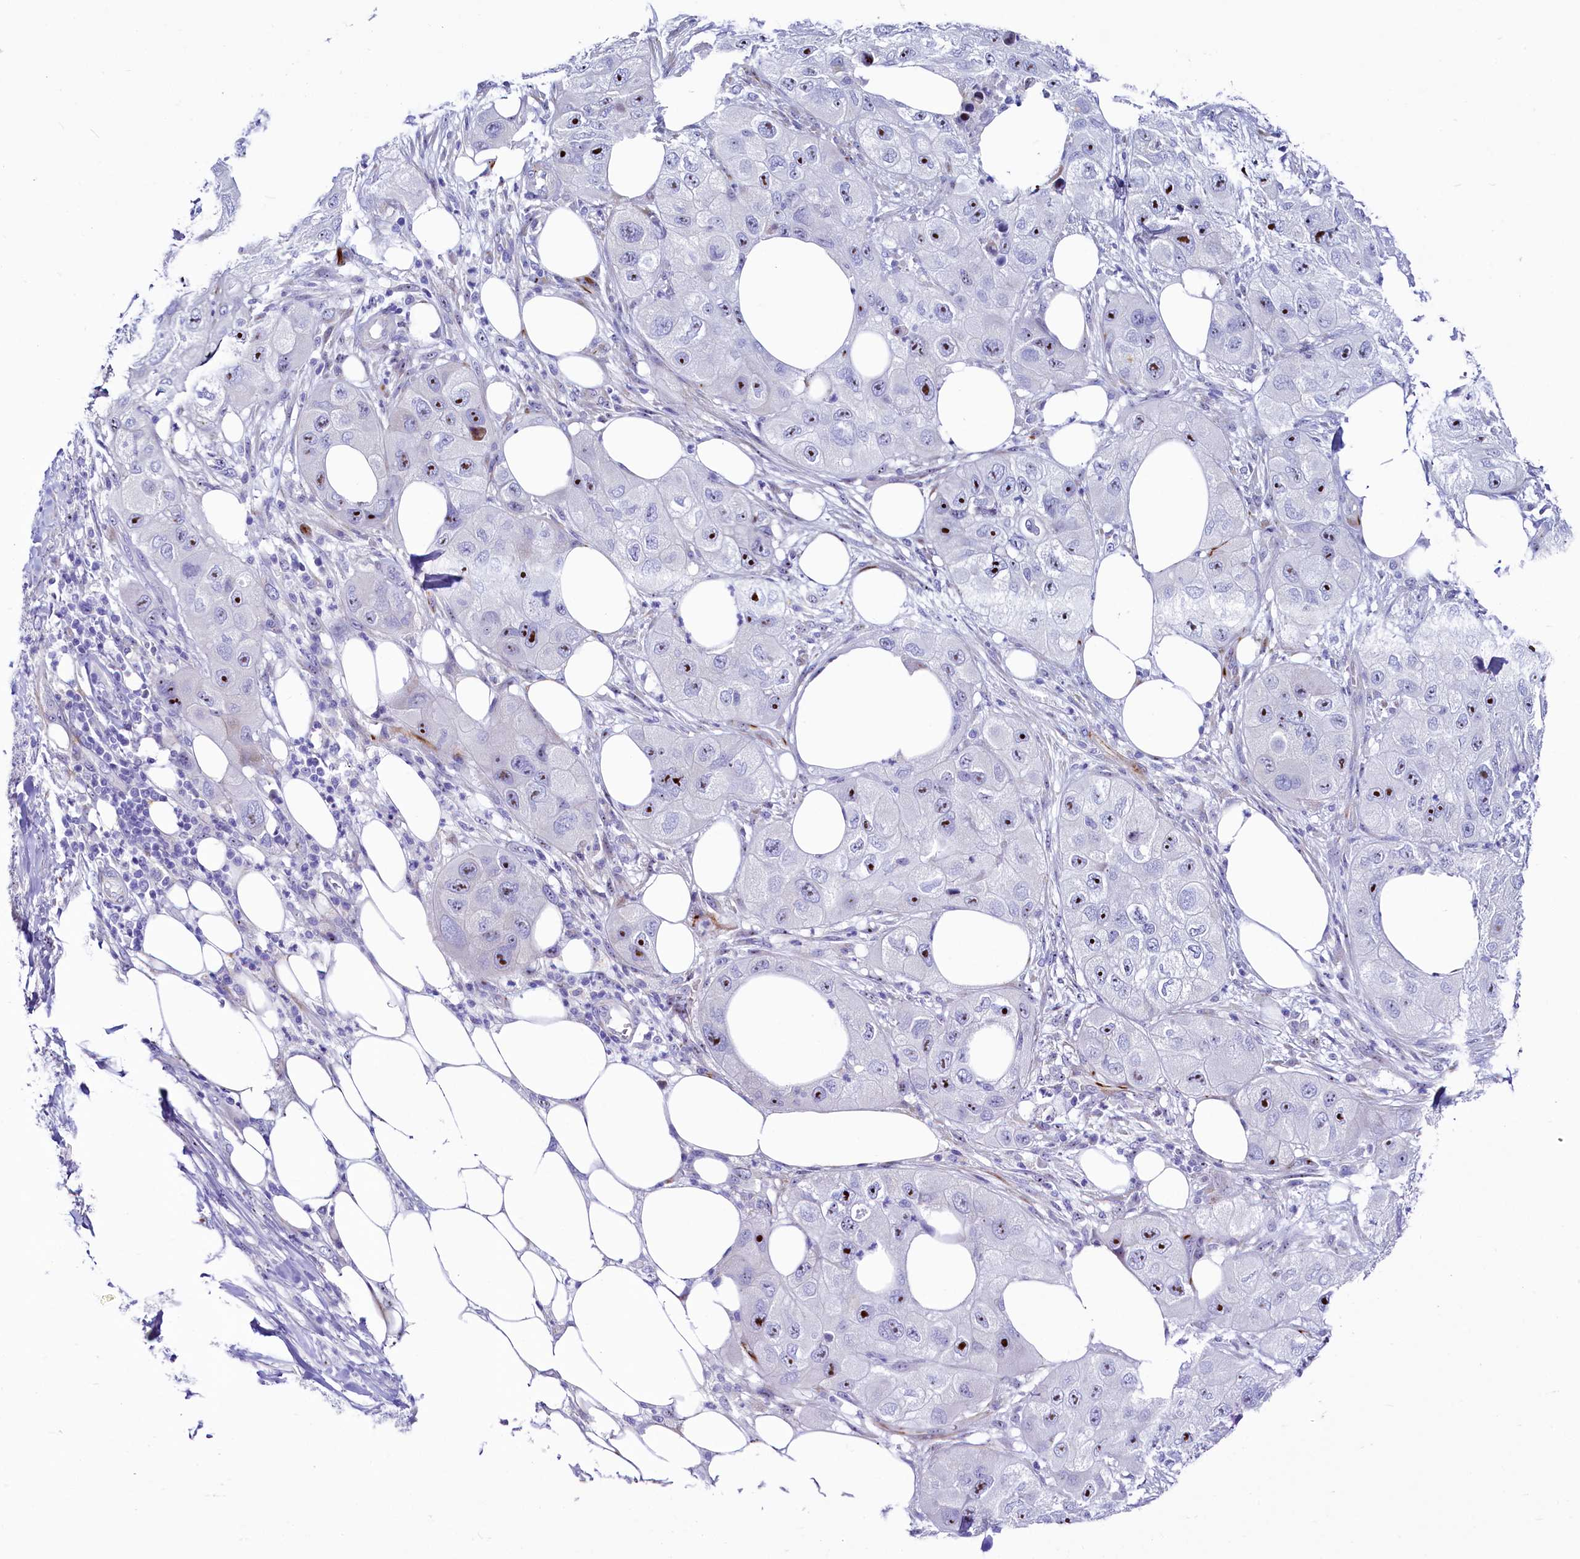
{"staining": {"intensity": "moderate", "quantity": ">75%", "location": "nuclear"}, "tissue": "skin cancer", "cell_type": "Tumor cells", "image_type": "cancer", "snomed": [{"axis": "morphology", "description": "Squamous cell carcinoma, NOS"}, {"axis": "topography", "description": "Skin"}, {"axis": "topography", "description": "Subcutis"}], "caption": "Human squamous cell carcinoma (skin) stained with a brown dye demonstrates moderate nuclear positive positivity in about >75% of tumor cells.", "gene": "SH3TC2", "patient": {"sex": "male", "age": 73}}